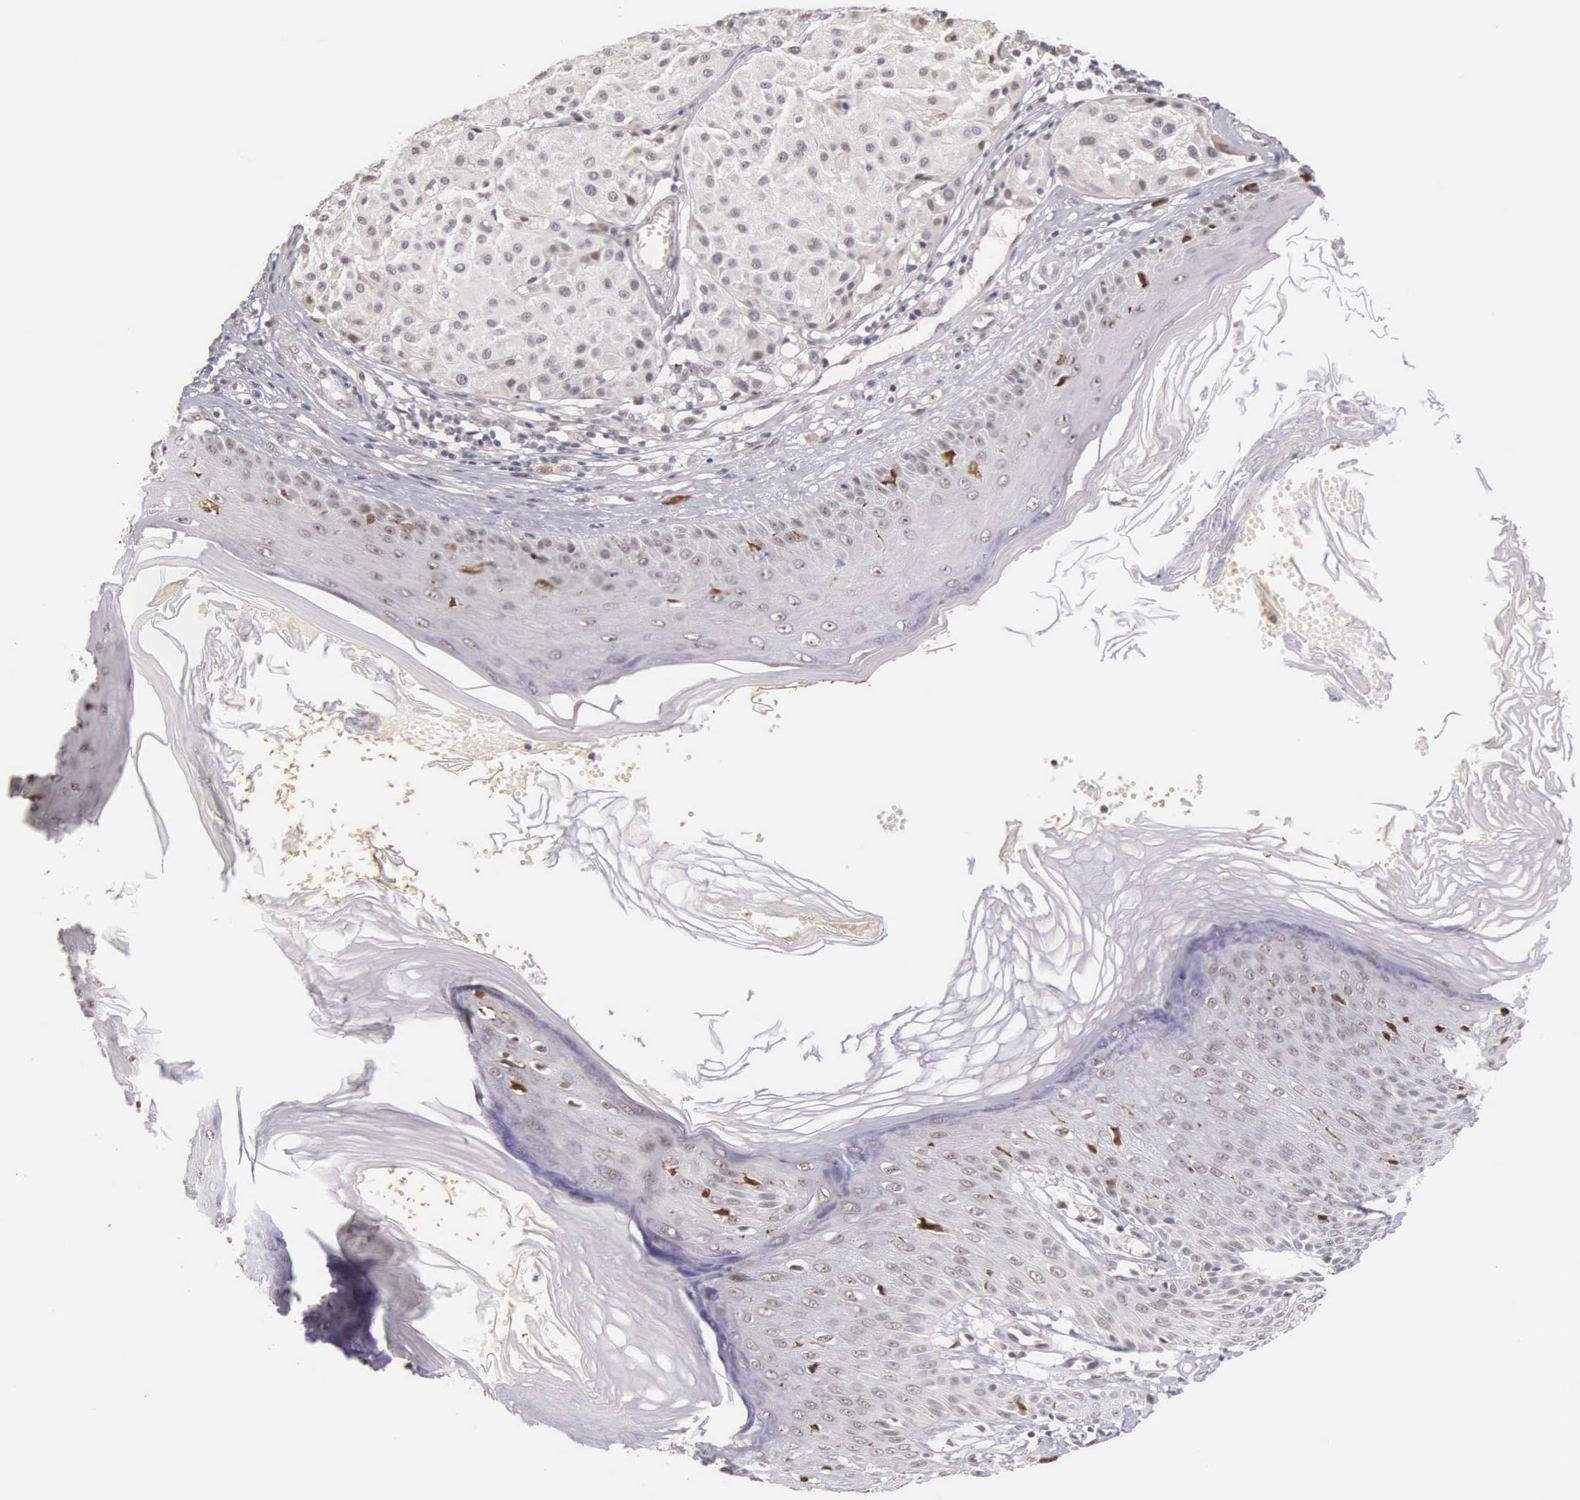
{"staining": {"intensity": "moderate", "quantity": "<25%", "location": "nuclear"}, "tissue": "melanoma", "cell_type": "Tumor cells", "image_type": "cancer", "snomed": [{"axis": "morphology", "description": "Malignant melanoma, NOS"}, {"axis": "topography", "description": "Skin"}], "caption": "Immunohistochemistry image of neoplastic tissue: melanoma stained using immunohistochemistry shows low levels of moderate protein expression localized specifically in the nuclear of tumor cells, appearing as a nuclear brown color.", "gene": "HMGXB4", "patient": {"sex": "male", "age": 36}}